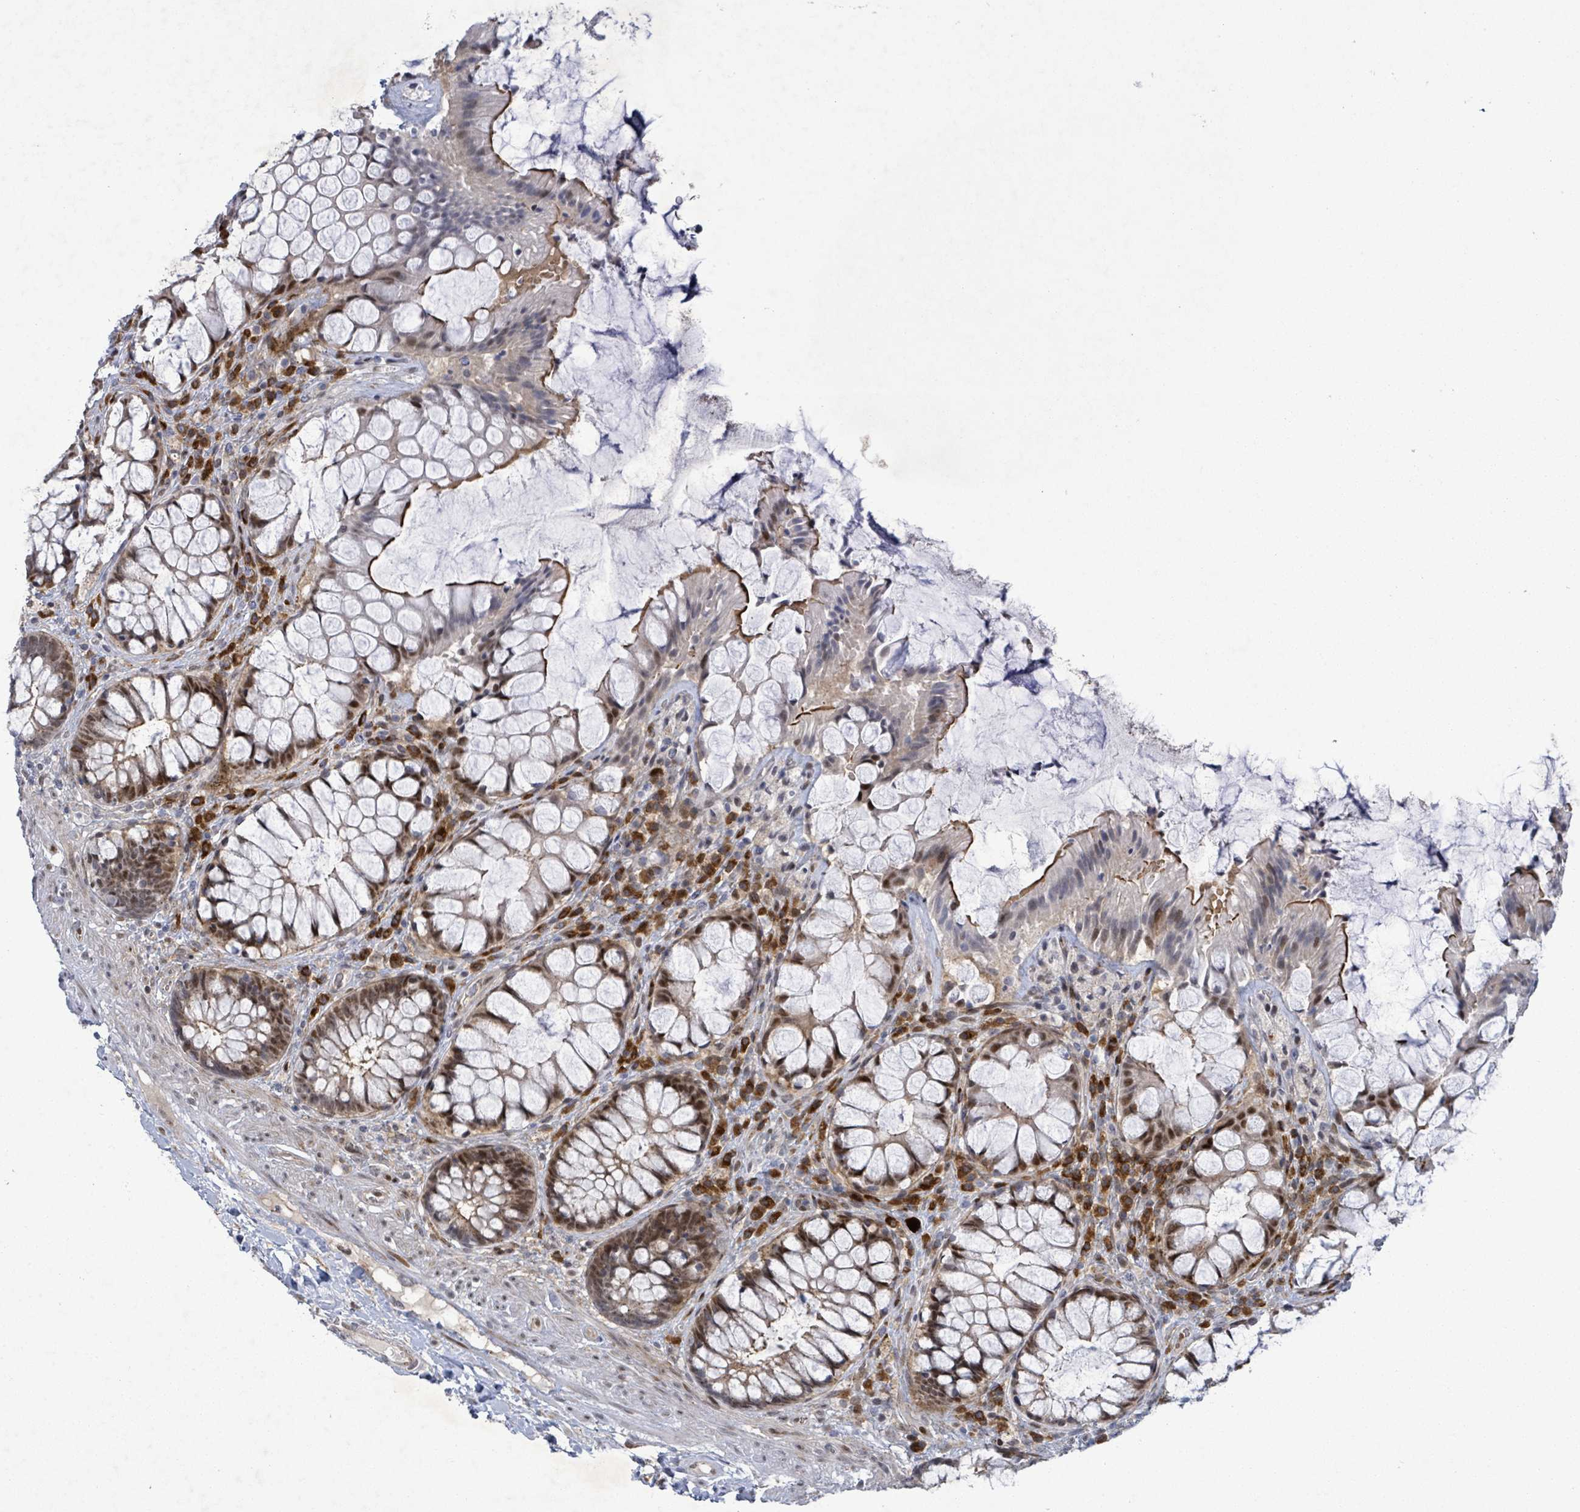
{"staining": {"intensity": "strong", "quantity": "25%-75%", "location": "nuclear"}, "tissue": "rectum", "cell_type": "Glandular cells", "image_type": "normal", "snomed": [{"axis": "morphology", "description": "Normal tissue, NOS"}, {"axis": "topography", "description": "Rectum"}], "caption": "Protein analysis of unremarkable rectum exhibits strong nuclear positivity in approximately 25%-75% of glandular cells. (brown staining indicates protein expression, while blue staining denotes nuclei).", "gene": "TUSC1", "patient": {"sex": "female", "age": 58}}